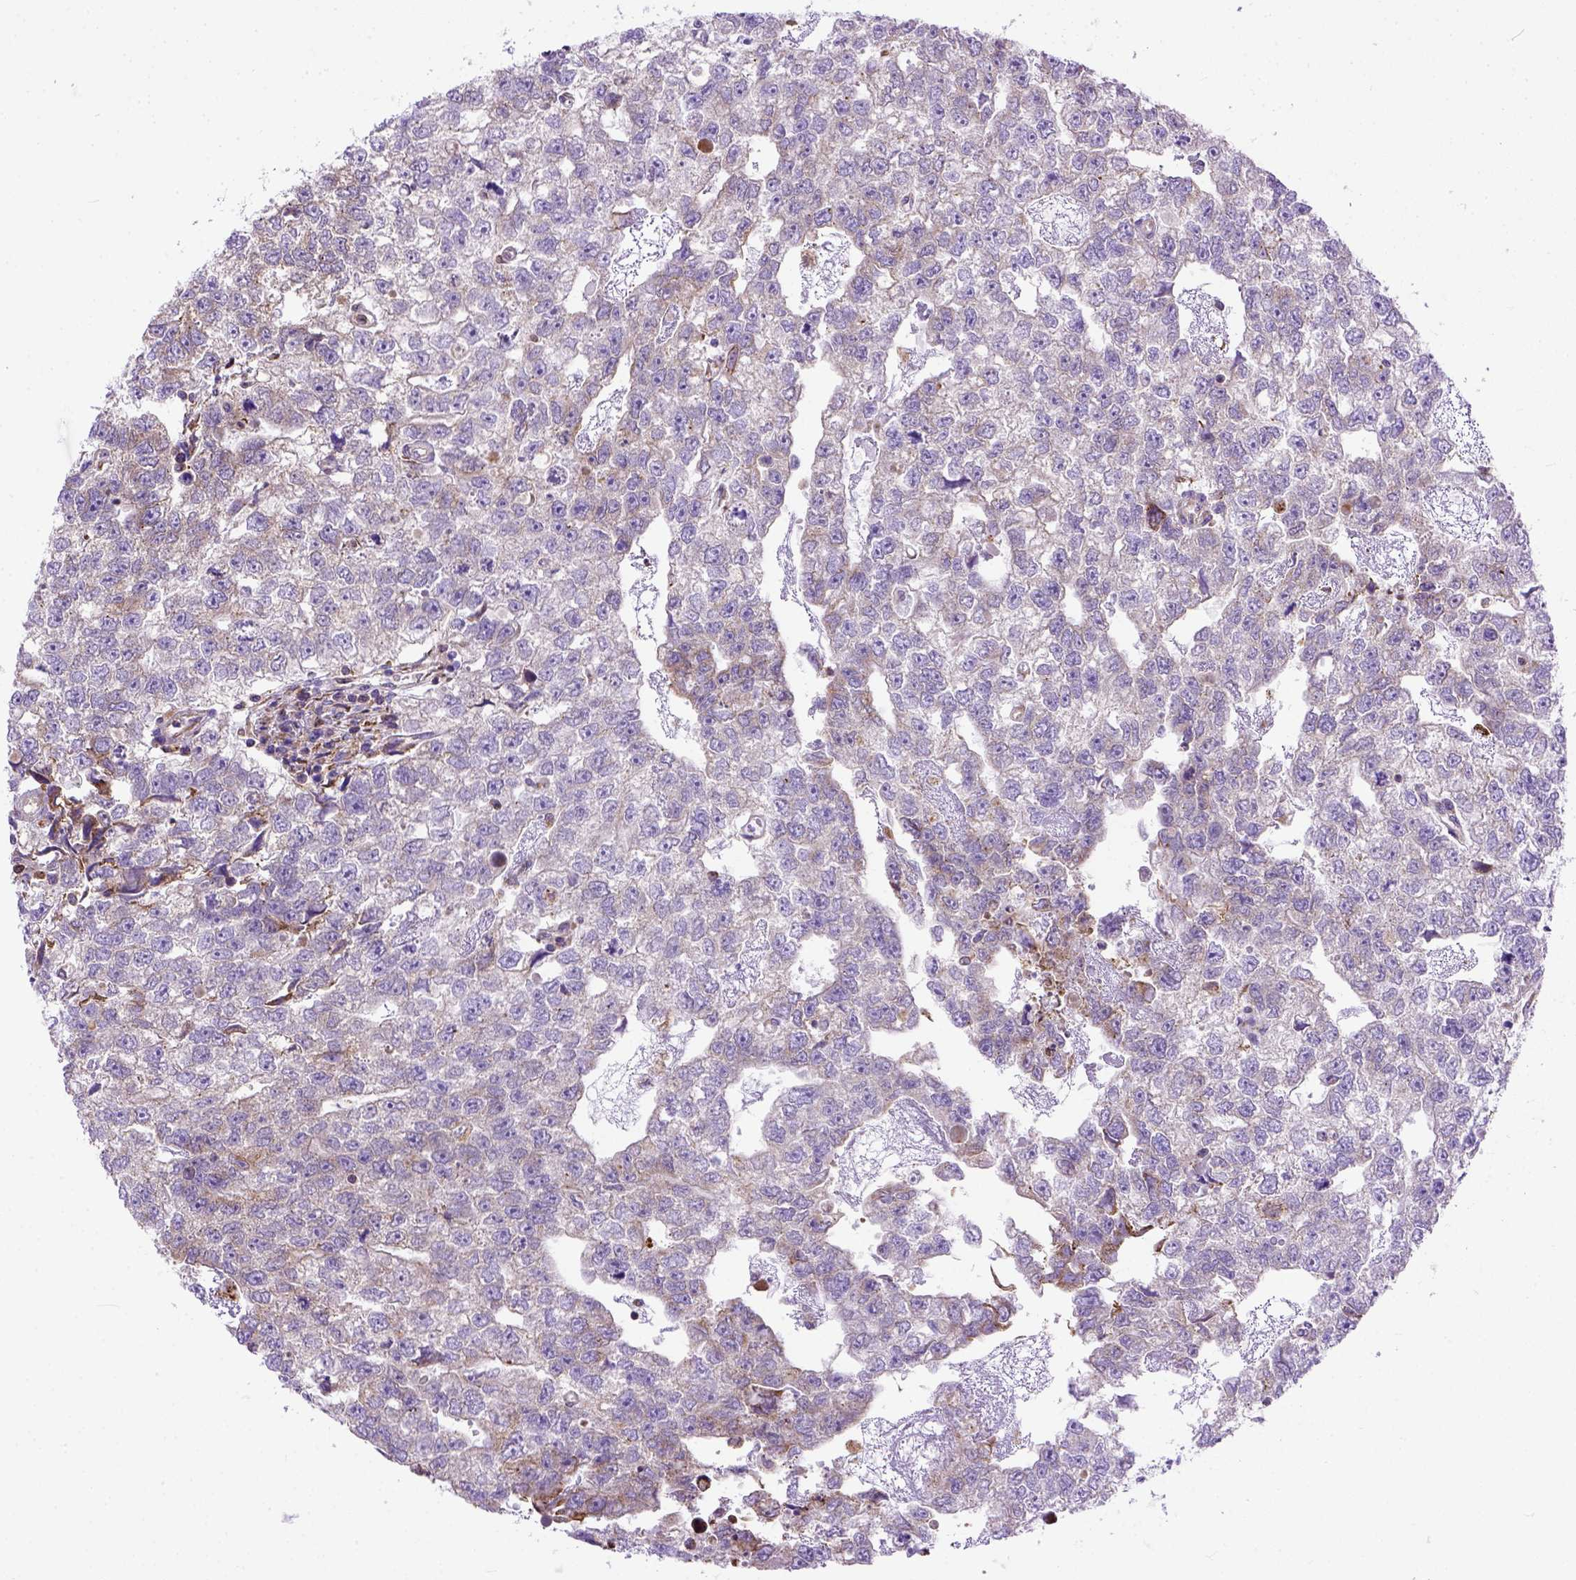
{"staining": {"intensity": "moderate", "quantity": "25%-75%", "location": "cytoplasmic/membranous"}, "tissue": "testis cancer", "cell_type": "Tumor cells", "image_type": "cancer", "snomed": [{"axis": "morphology", "description": "Carcinoma, Embryonal, NOS"}, {"axis": "morphology", "description": "Teratoma, malignant, NOS"}, {"axis": "topography", "description": "Testis"}], "caption": "A histopathology image of human testis cancer stained for a protein exhibits moderate cytoplasmic/membranous brown staining in tumor cells.", "gene": "PLK4", "patient": {"sex": "male", "age": 44}}